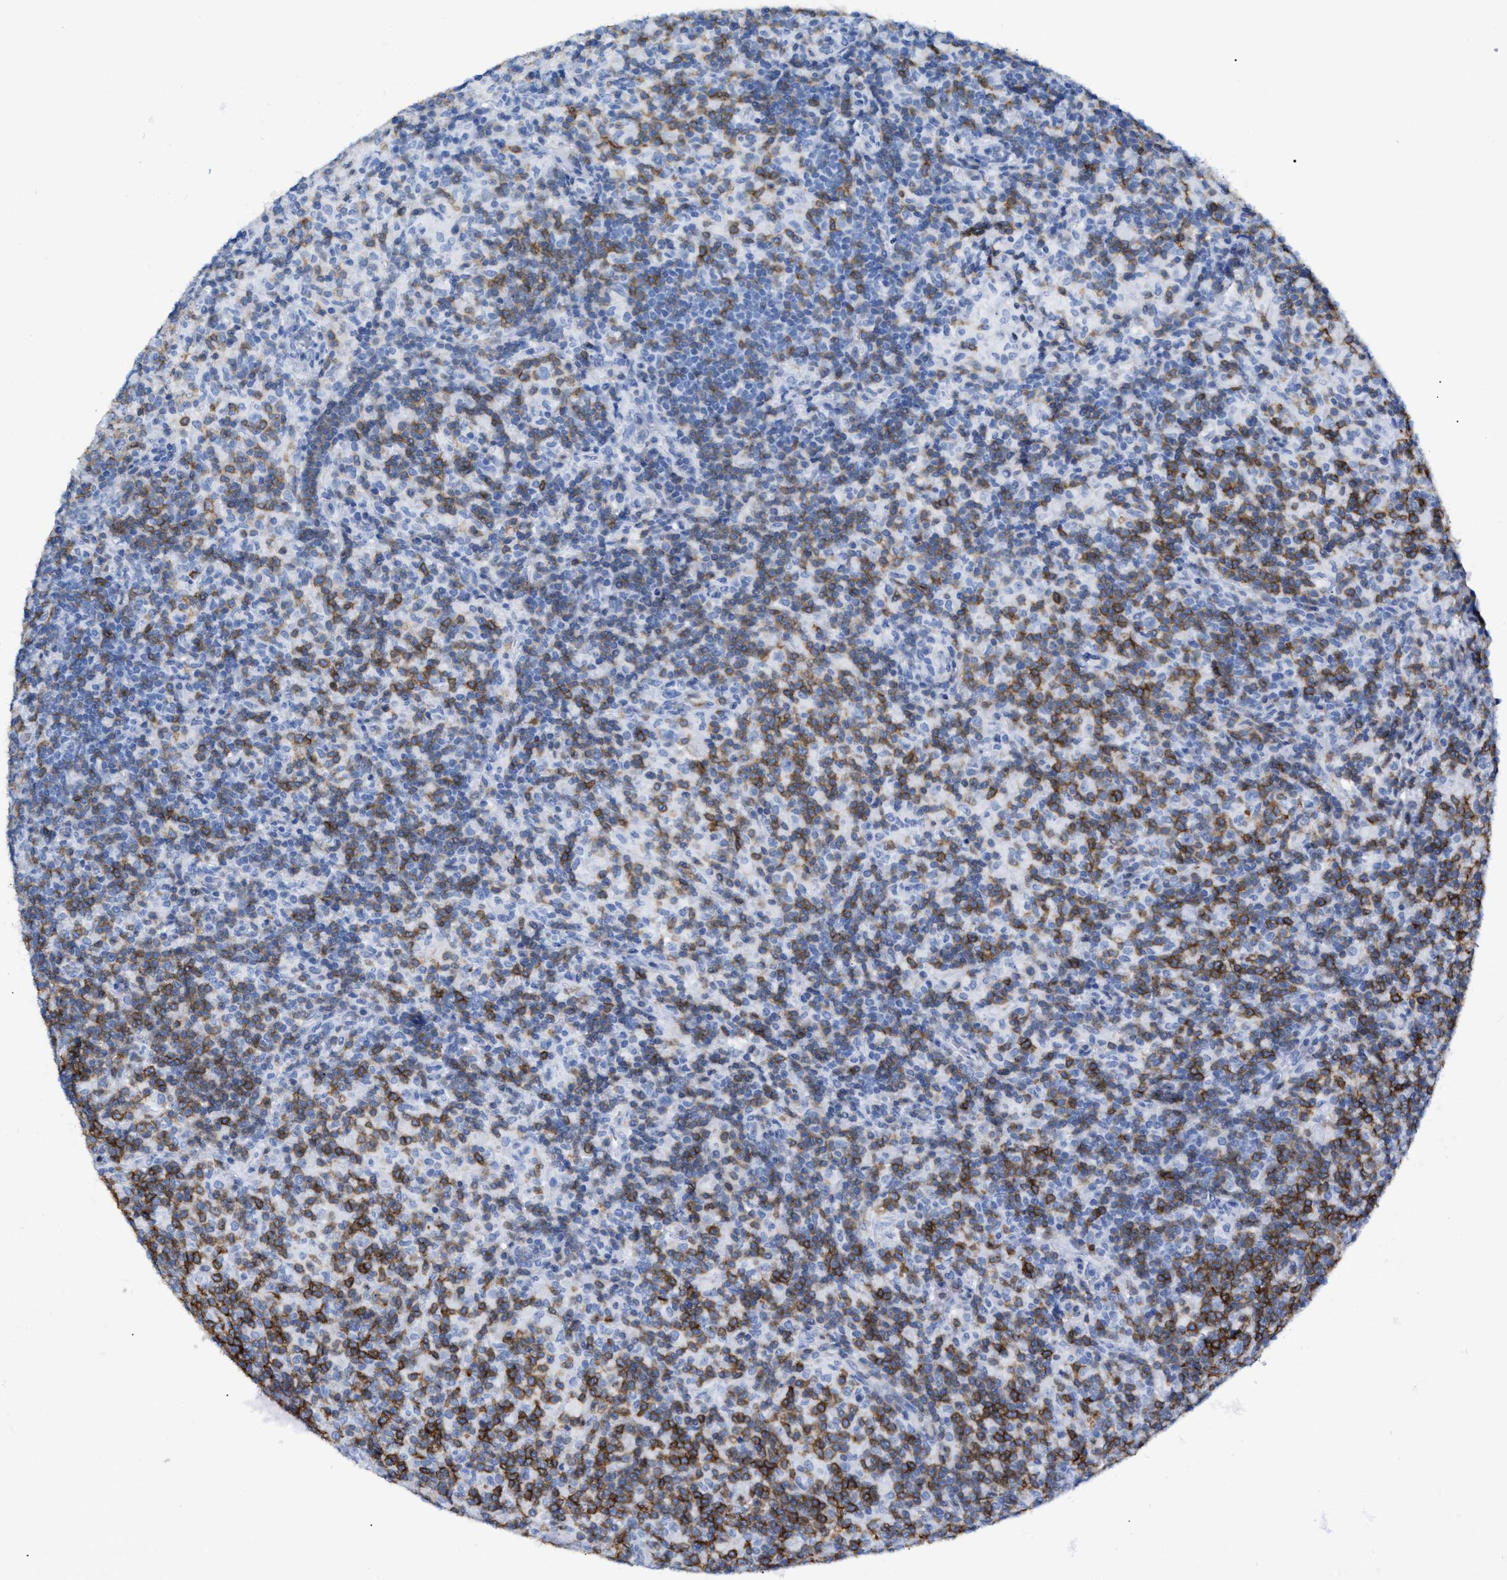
{"staining": {"intensity": "negative", "quantity": "none", "location": "none"}, "tissue": "lymphoma", "cell_type": "Tumor cells", "image_type": "cancer", "snomed": [{"axis": "morphology", "description": "Hodgkin's disease, NOS"}, {"axis": "topography", "description": "Lymph node"}], "caption": "Photomicrograph shows no protein expression in tumor cells of Hodgkin's disease tissue.", "gene": "CD5", "patient": {"sex": "male", "age": 70}}